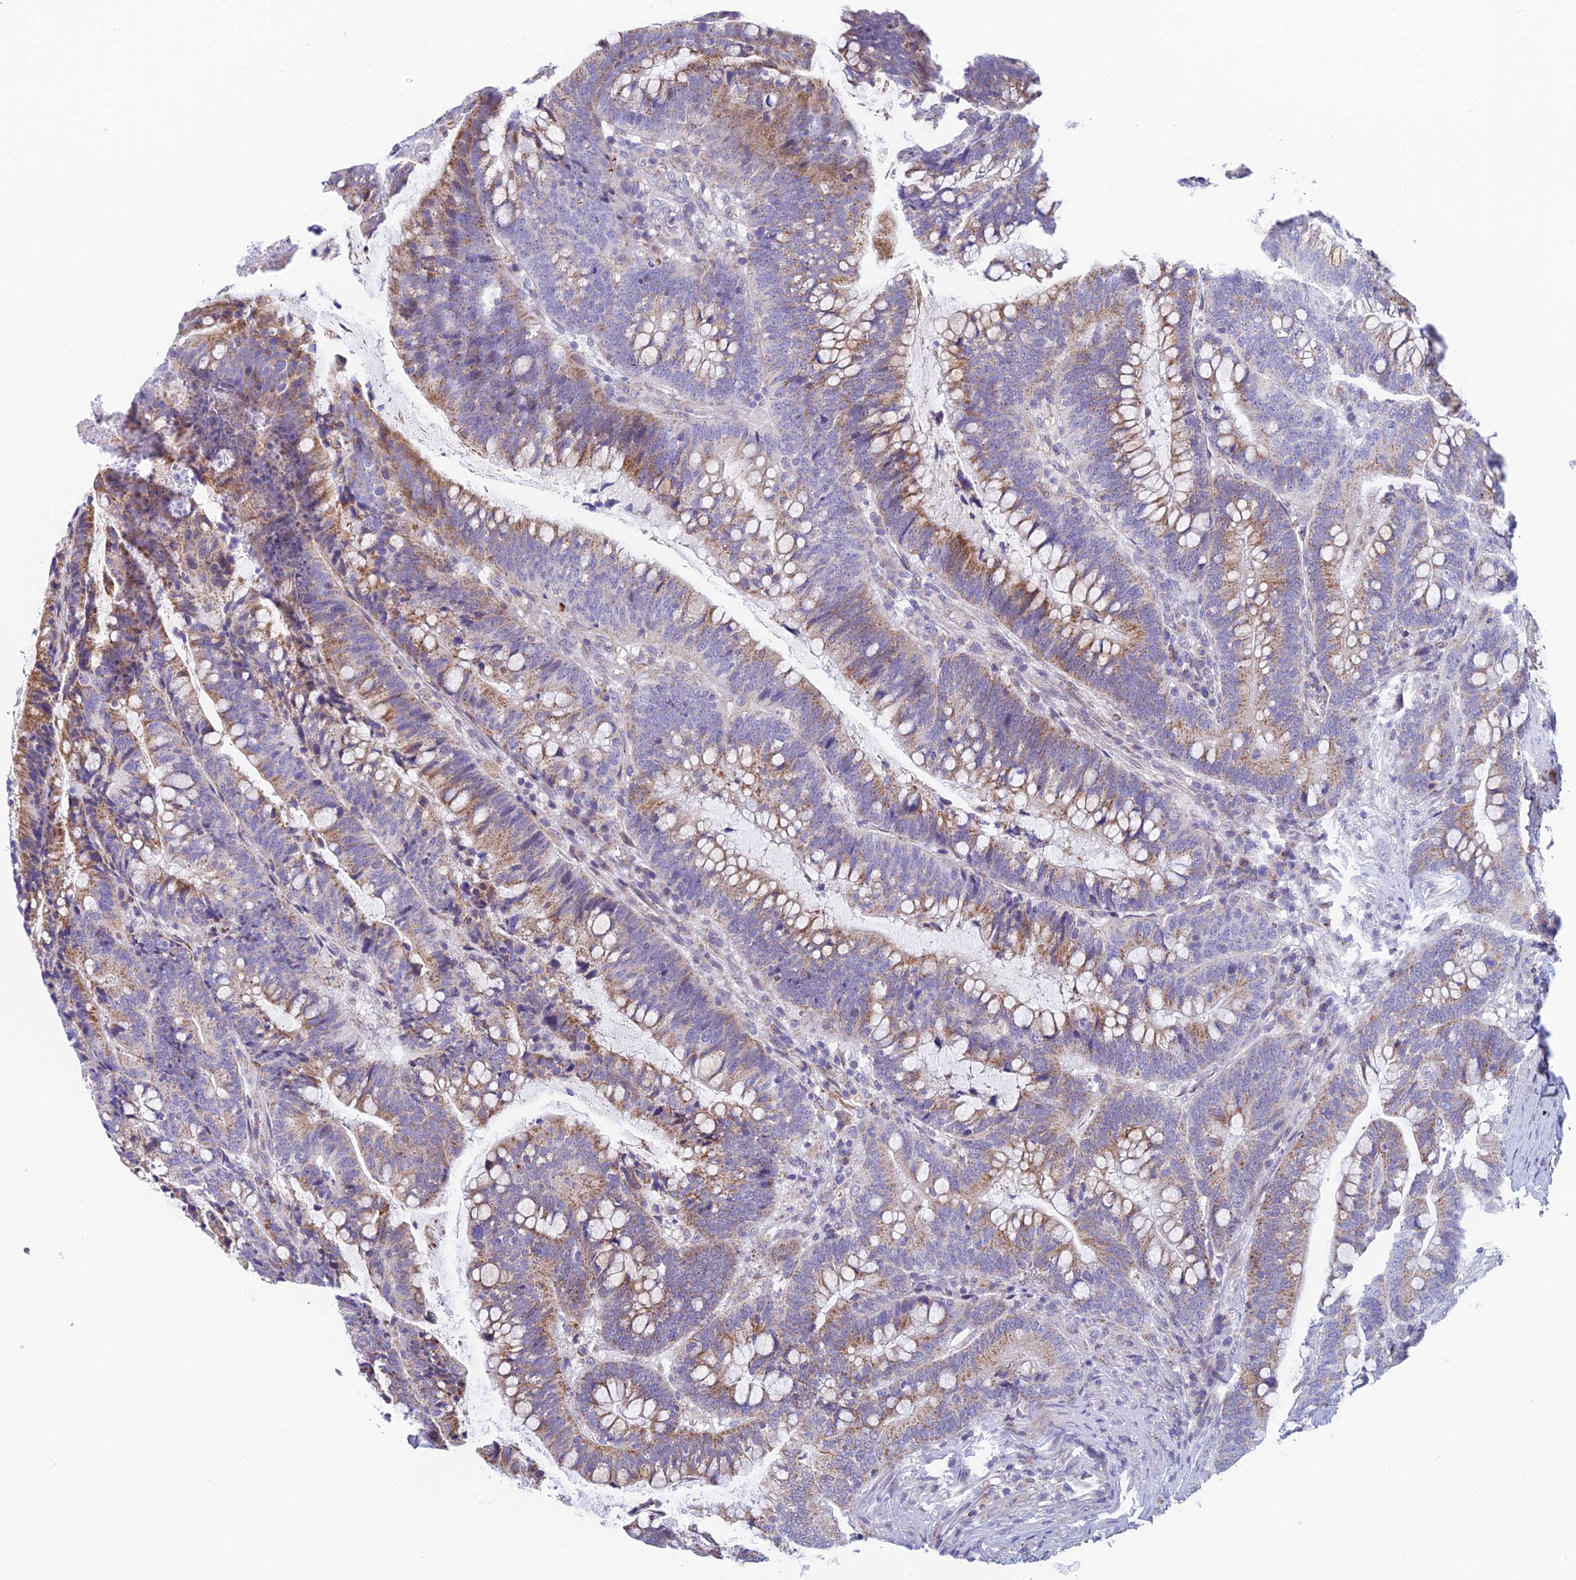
{"staining": {"intensity": "moderate", "quantity": "25%-75%", "location": "cytoplasmic/membranous"}, "tissue": "colorectal cancer", "cell_type": "Tumor cells", "image_type": "cancer", "snomed": [{"axis": "morphology", "description": "Adenocarcinoma, NOS"}, {"axis": "topography", "description": "Colon"}], "caption": "There is medium levels of moderate cytoplasmic/membranous staining in tumor cells of colorectal cancer (adenocarcinoma), as demonstrated by immunohistochemical staining (brown color).", "gene": "REXO5", "patient": {"sex": "female", "age": 66}}